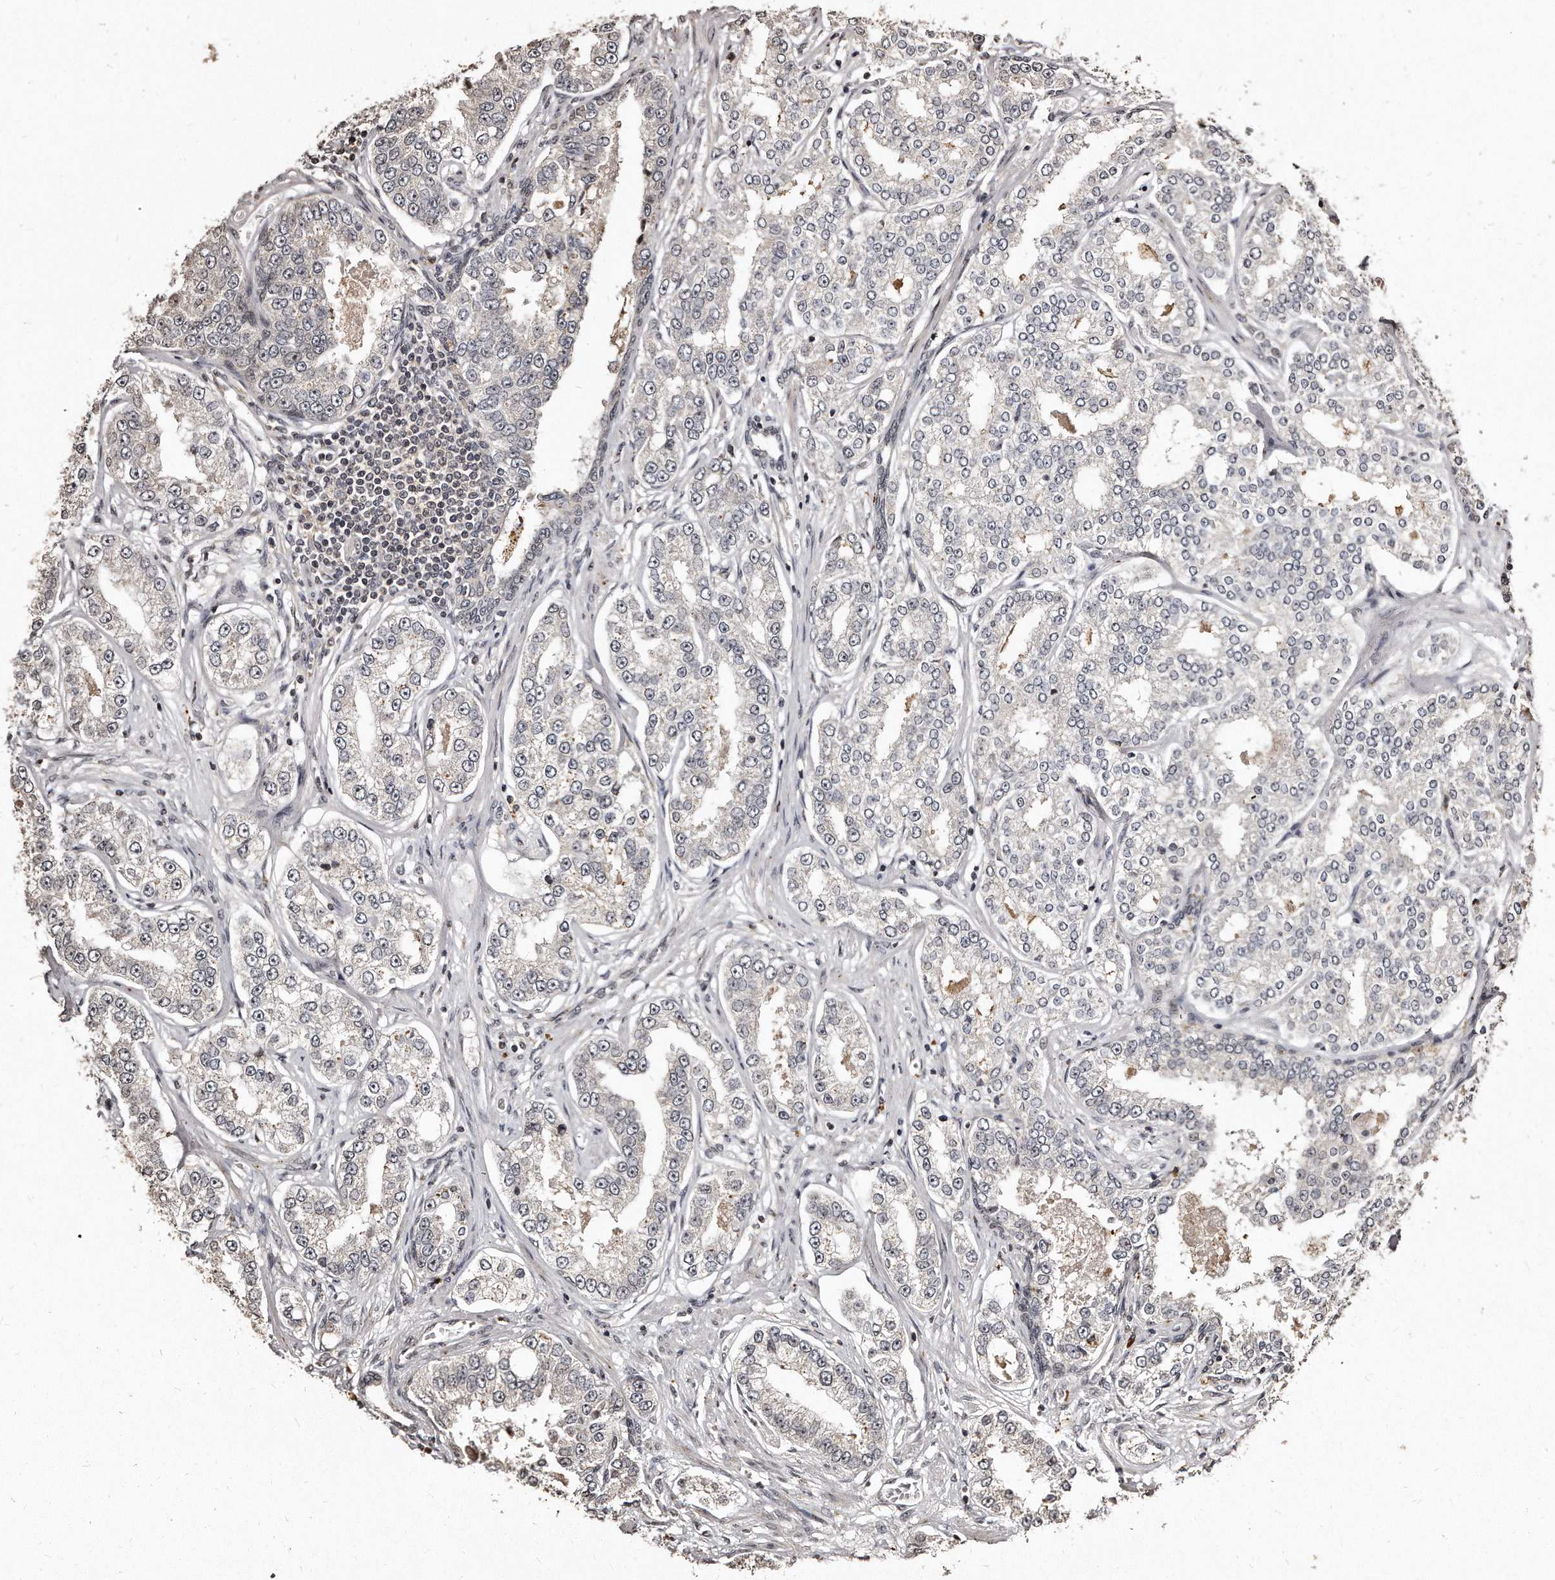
{"staining": {"intensity": "negative", "quantity": "none", "location": "none"}, "tissue": "prostate cancer", "cell_type": "Tumor cells", "image_type": "cancer", "snomed": [{"axis": "morphology", "description": "Normal tissue, NOS"}, {"axis": "morphology", "description": "Adenocarcinoma, High grade"}, {"axis": "topography", "description": "Prostate"}], "caption": "High magnification brightfield microscopy of high-grade adenocarcinoma (prostate) stained with DAB (brown) and counterstained with hematoxylin (blue): tumor cells show no significant expression. Brightfield microscopy of IHC stained with DAB (brown) and hematoxylin (blue), captured at high magnification.", "gene": "TSHR", "patient": {"sex": "male", "age": 83}}